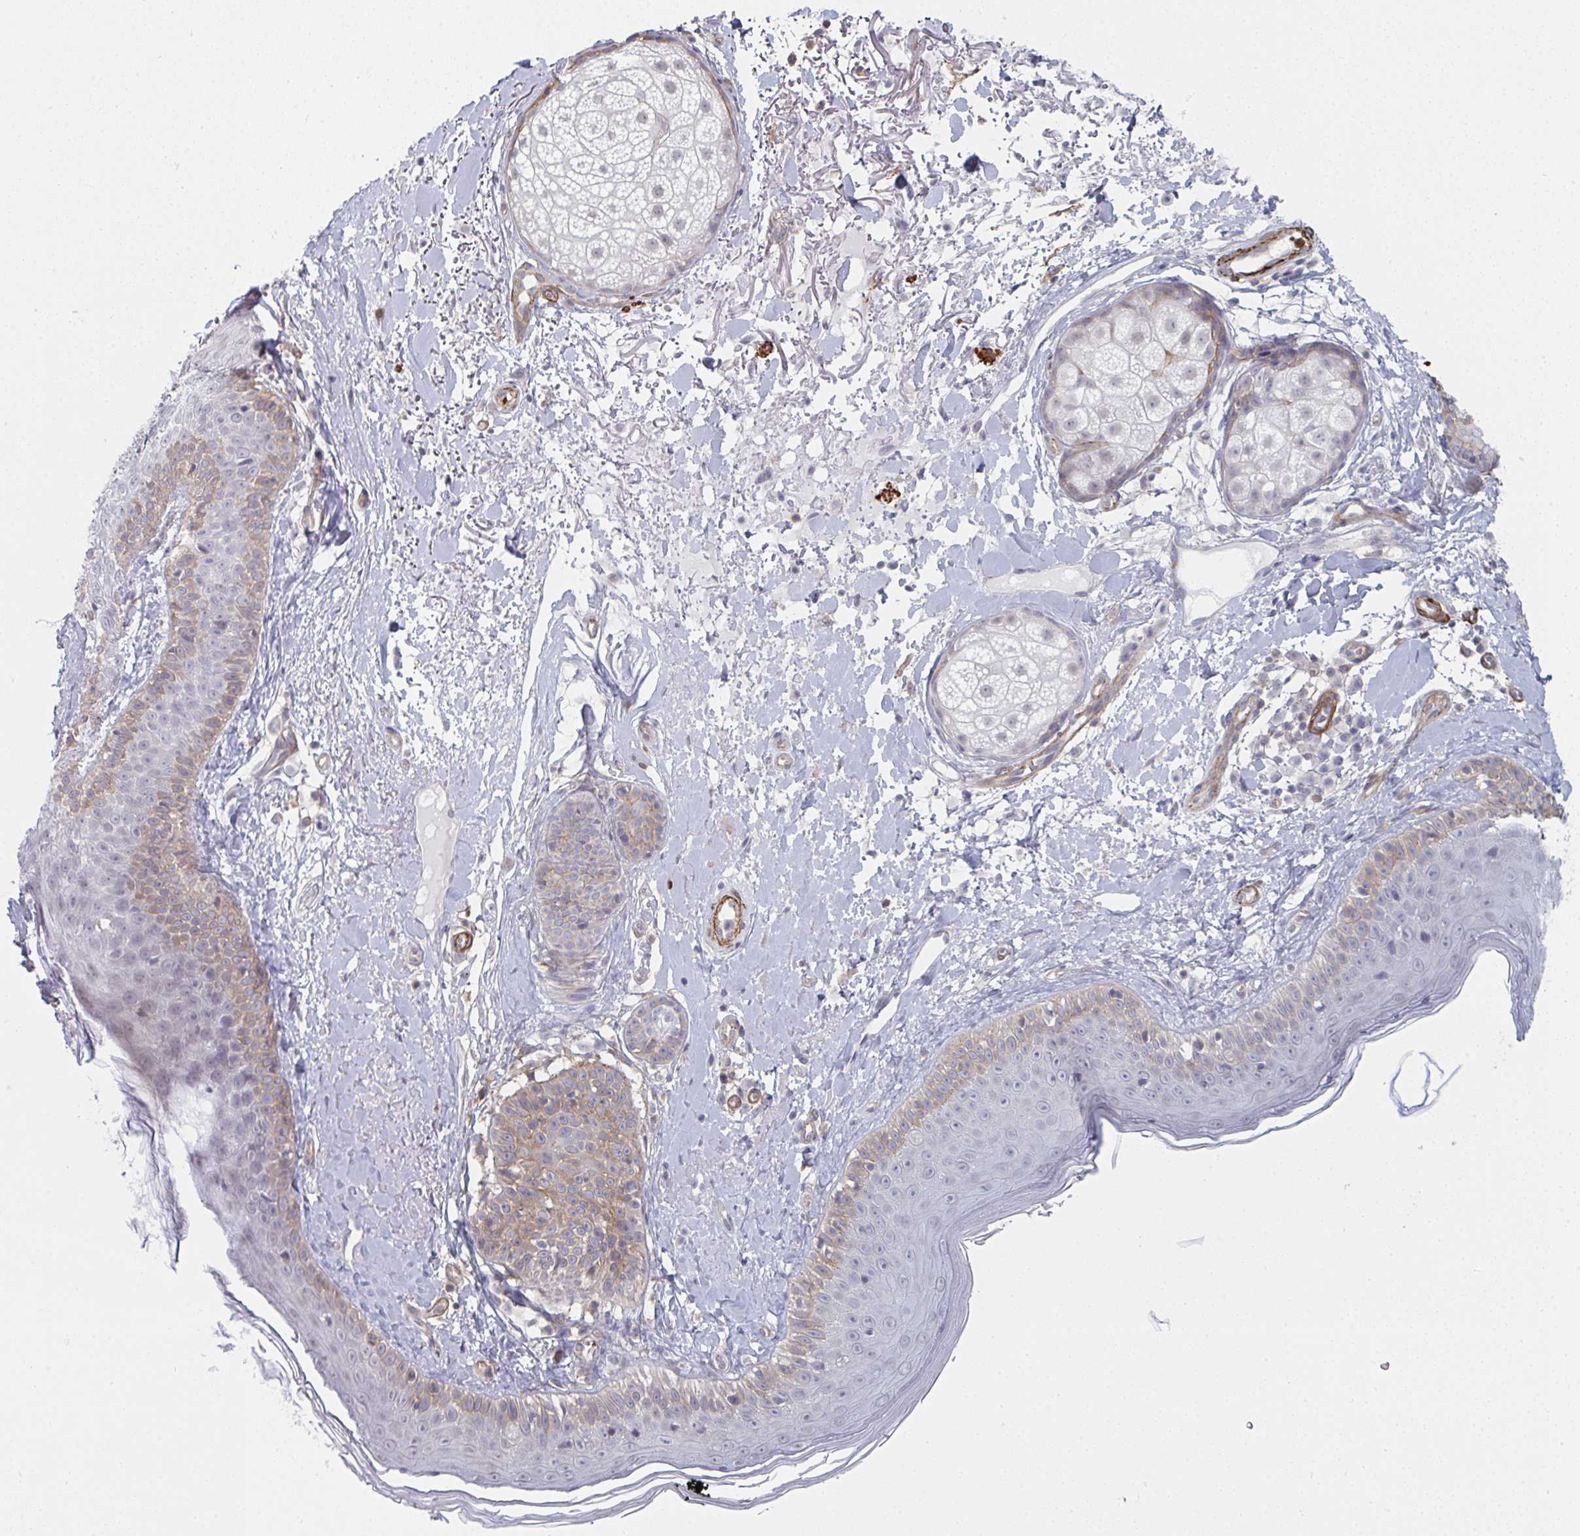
{"staining": {"intensity": "negative", "quantity": "none", "location": "none"}, "tissue": "skin", "cell_type": "Fibroblasts", "image_type": "normal", "snomed": [{"axis": "morphology", "description": "Normal tissue, NOS"}, {"axis": "topography", "description": "Skin"}], "caption": "A high-resolution photomicrograph shows IHC staining of normal skin, which demonstrates no significant positivity in fibroblasts.", "gene": "NEURL4", "patient": {"sex": "male", "age": 73}}